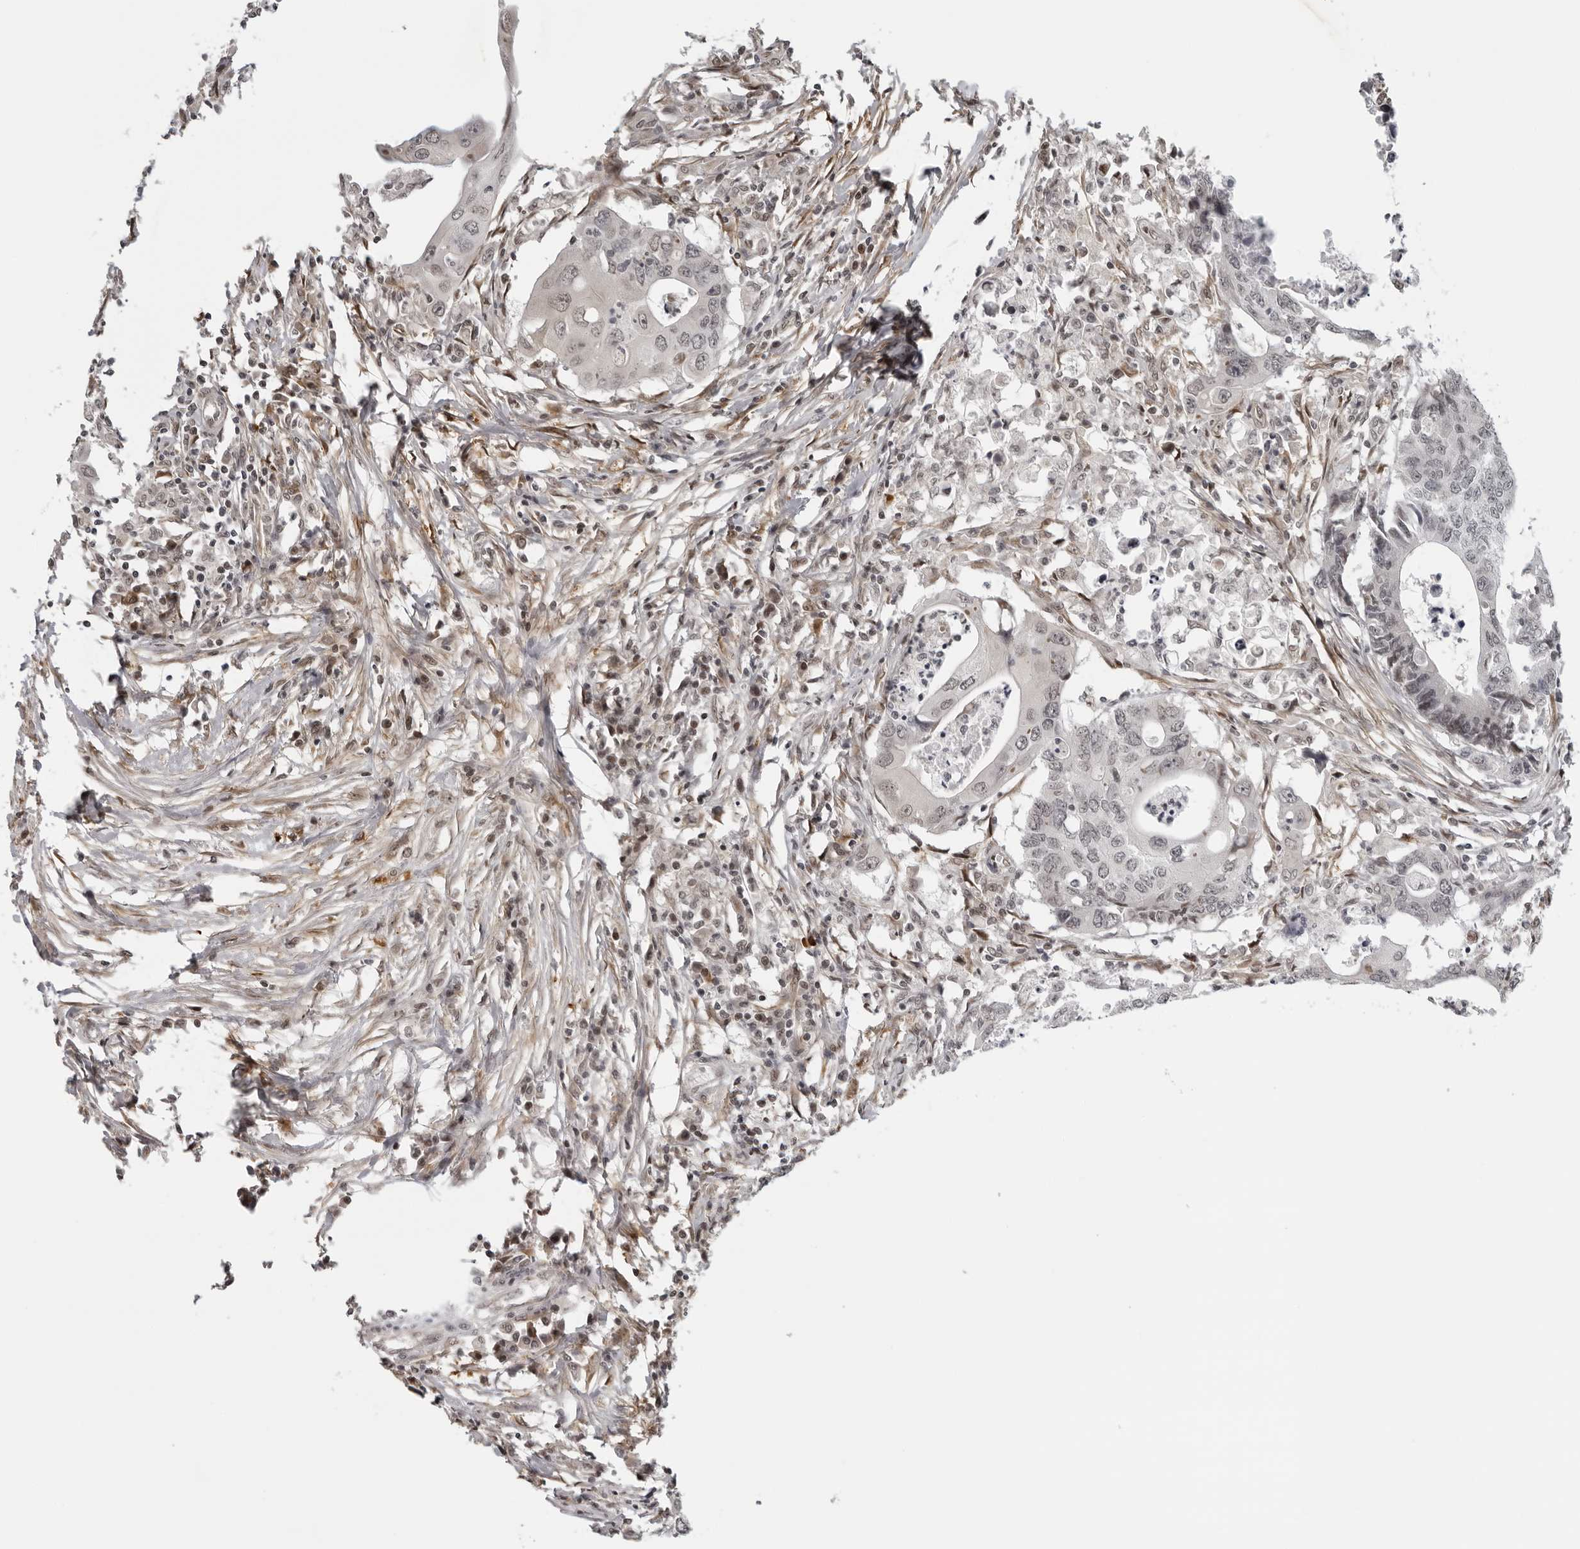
{"staining": {"intensity": "weak", "quantity": "<25%", "location": "nuclear"}, "tissue": "colorectal cancer", "cell_type": "Tumor cells", "image_type": "cancer", "snomed": [{"axis": "morphology", "description": "Adenocarcinoma, NOS"}, {"axis": "topography", "description": "Colon"}], "caption": "A high-resolution image shows immunohistochemistry (IHC) staining of adenocarcinoma (colorectal), which reveals no significant expression in tumor cells.", "gene": "MAF", "patient": {"sex": "male", "age": 71}}